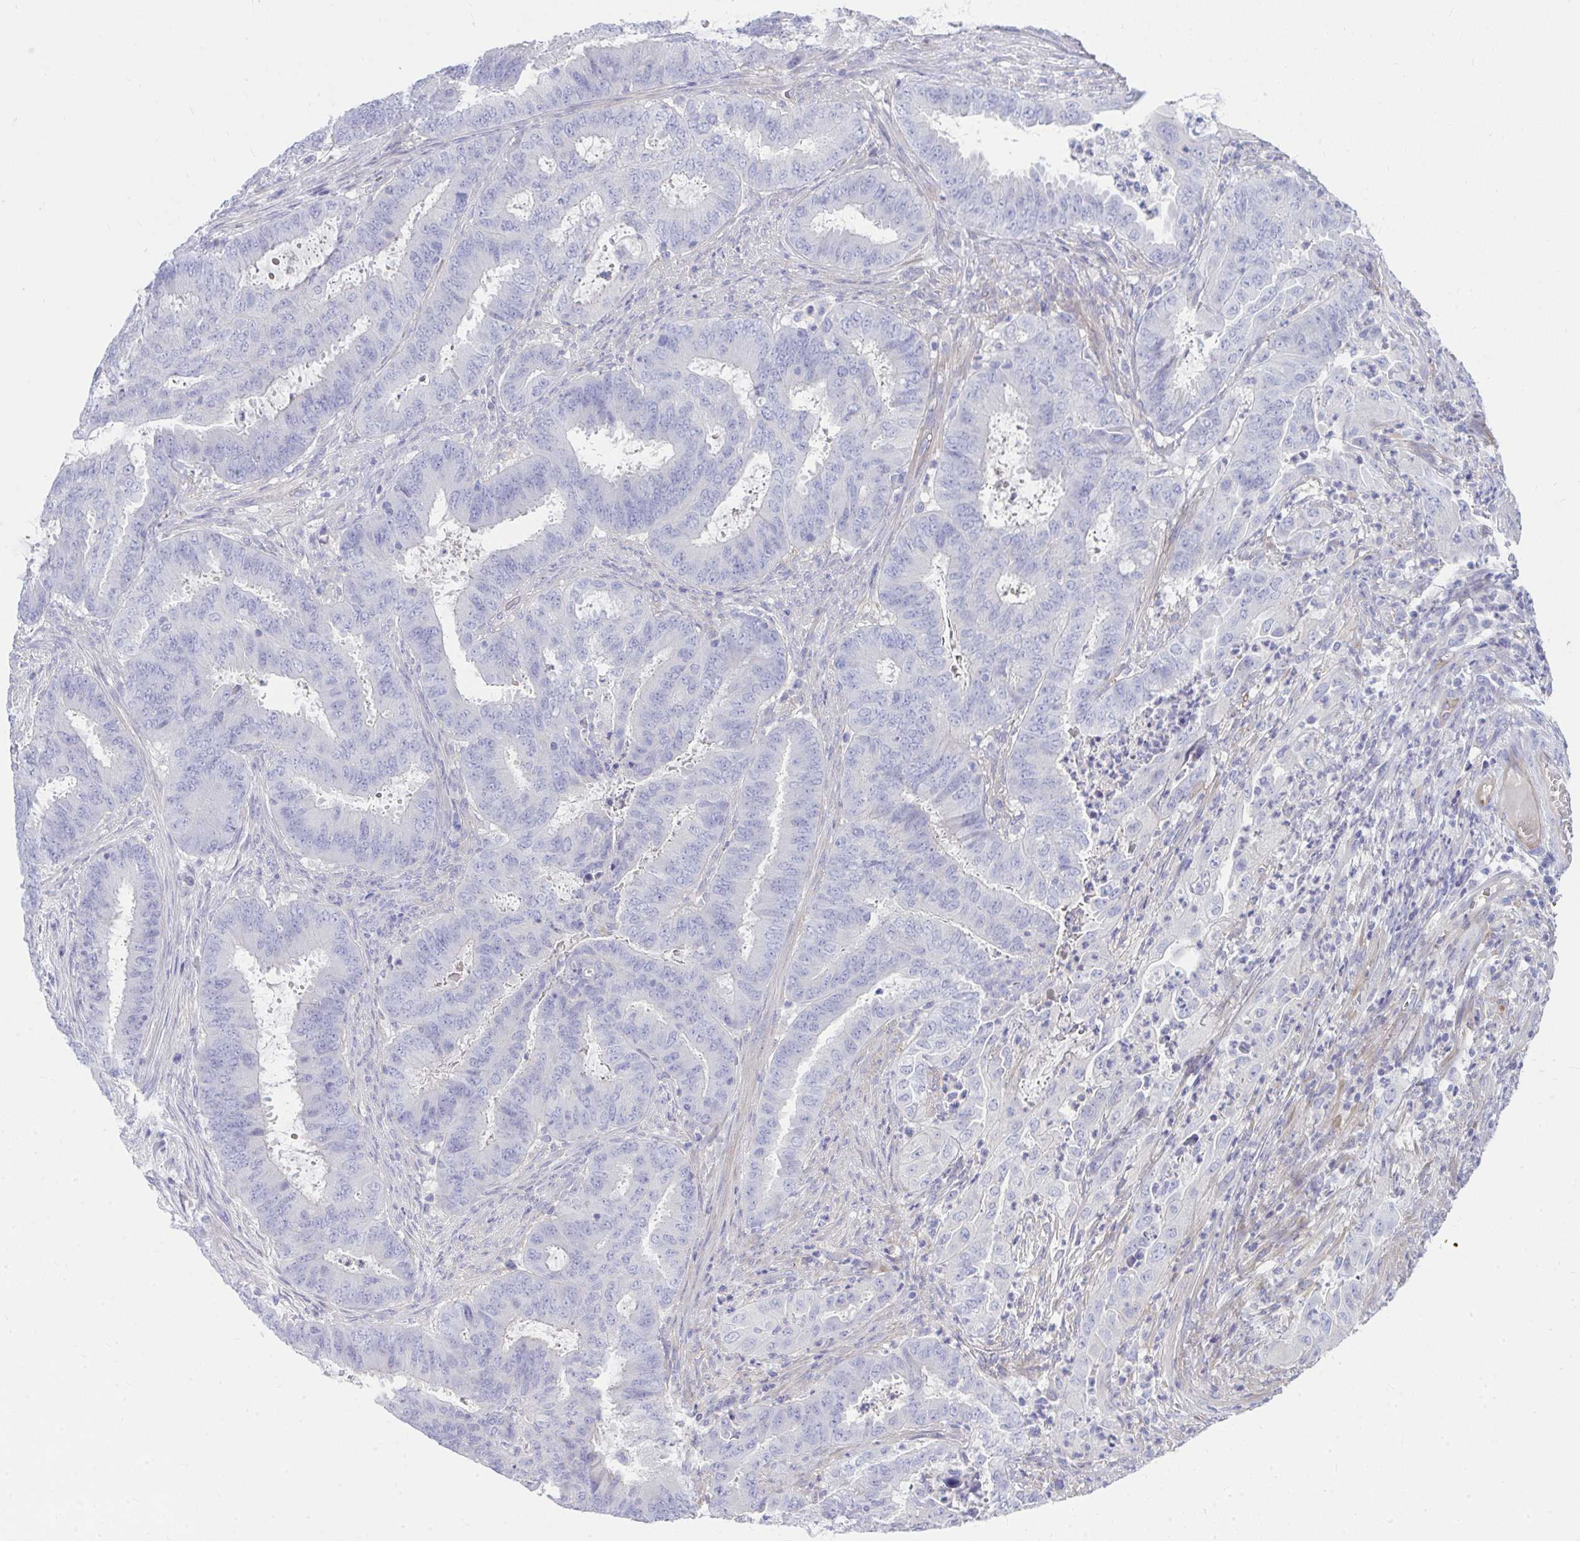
{"staining": {"intensity": "negative", "quantity": "none", "location": "none"}, "tissue": "endometrial cancer", "cell_type": "Tumor cells", "image_type": "cancer", "snomed": [{"axis": "morphology", "description": "Adenocarcinoma, NOS"}, {"axis": "topography", "description": "Endometrium"}], "caption": "A high-resolution micrograph shows IHC staining of endometrial cancer, which shows no significant expression in tumor cells. The staining was performed using DAB (3,3'-diaminobenzidine) to visualize the protein expression in brown, while the nuclei were stained in blue with hematoxylin (Magnification: 20x).", "gene": "LRRC36", "patient": {"sex": "female", "age": 51}}